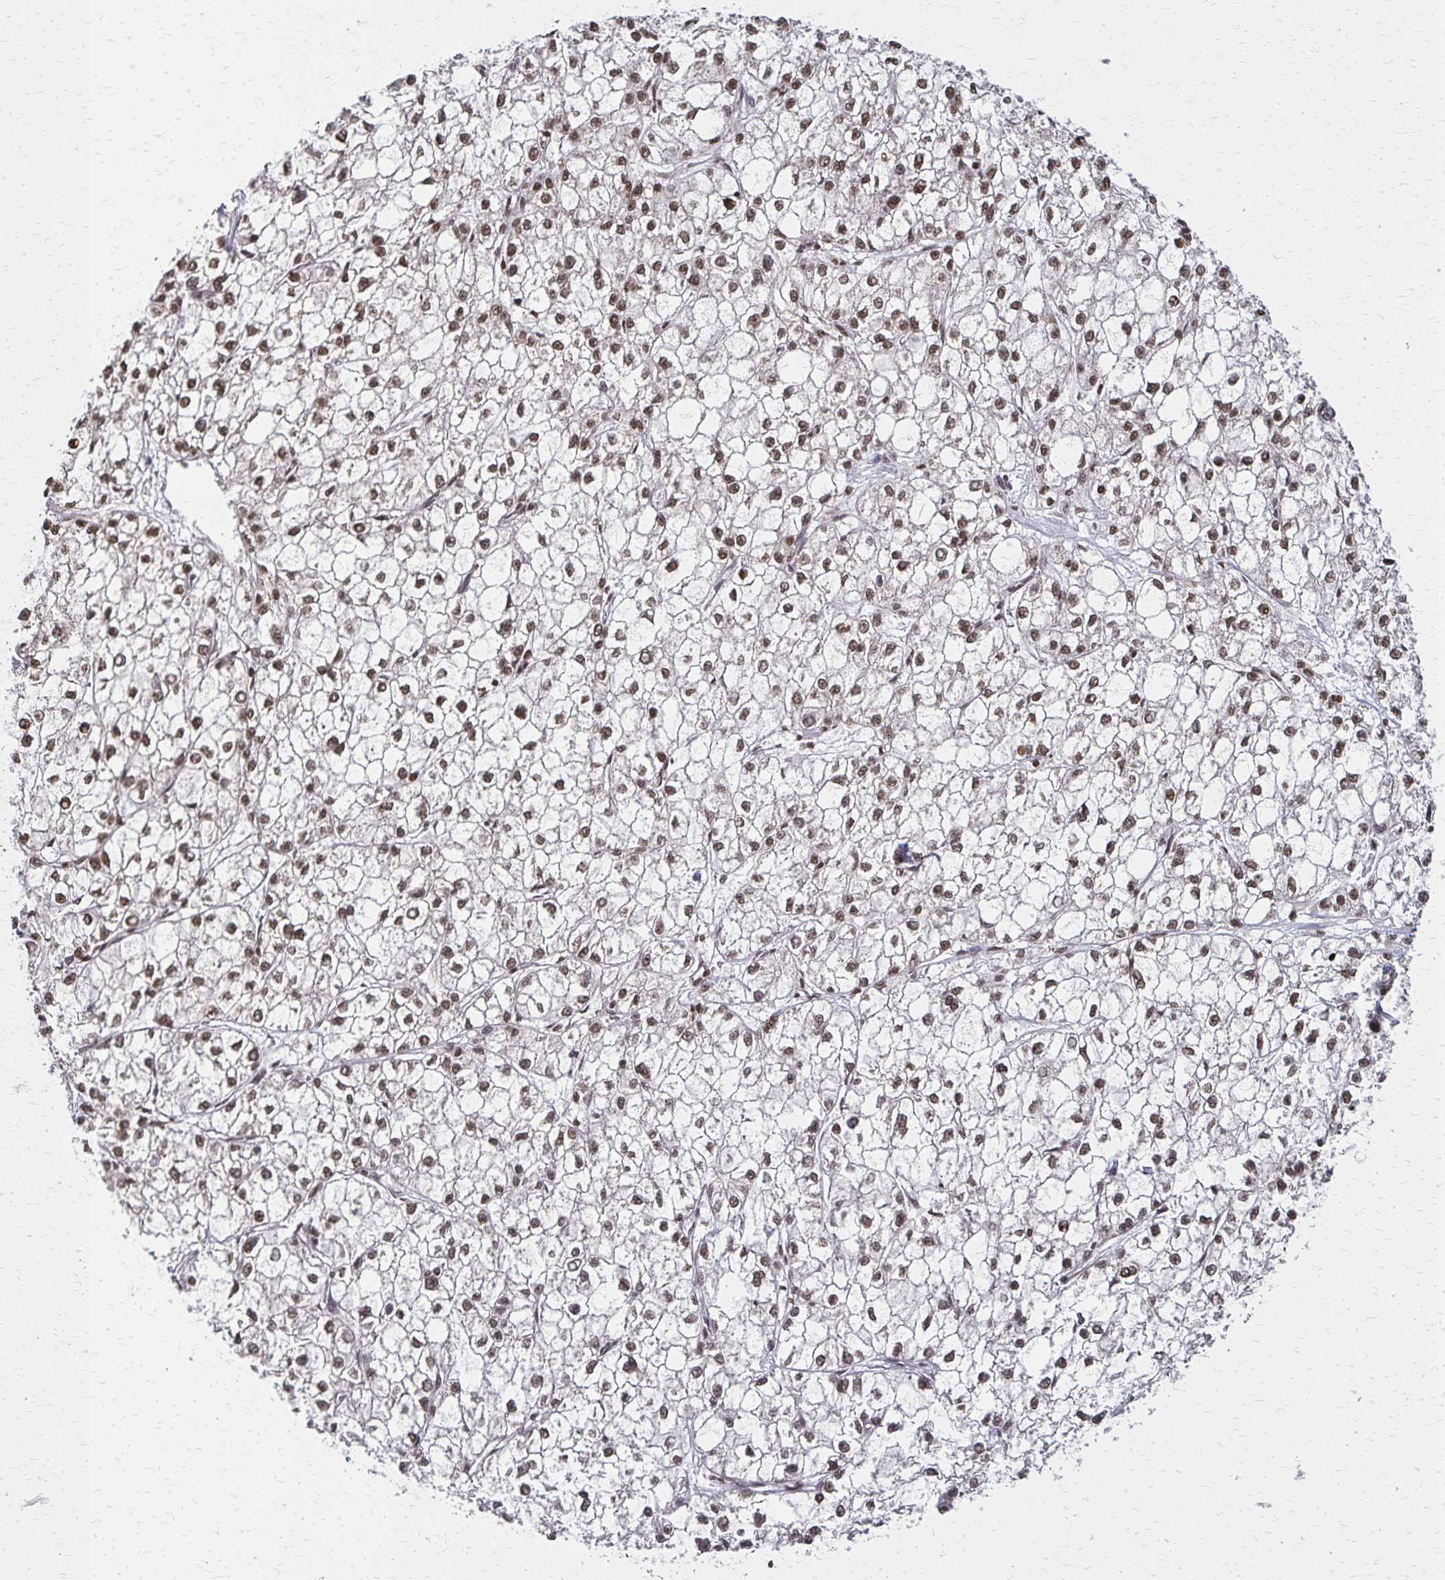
{"staining": {"intensity": "moderate", "quantity": ">75%", "location": "nuclear"}, "tissue": "liver cancer", "cell_type": "Tumor cells", "image_type": "cancer", "snomed": [{"axis": "morphology", "description": "Carcinoma, Hepatocellular, NOS"}, {"axis": "topography", "description": "Liver"}], "caption": "Immunohistochemical staining of human liver cancer (hepatocellular carcinoma) shows medium levels of moderate nuclear protein positivity in approximately >75% of tumor cells. (DAB = brown stain, brightfield microscopy at high magnification).", "gene": "HOXA9", "patient": {"sex": "female", "age": 43}}